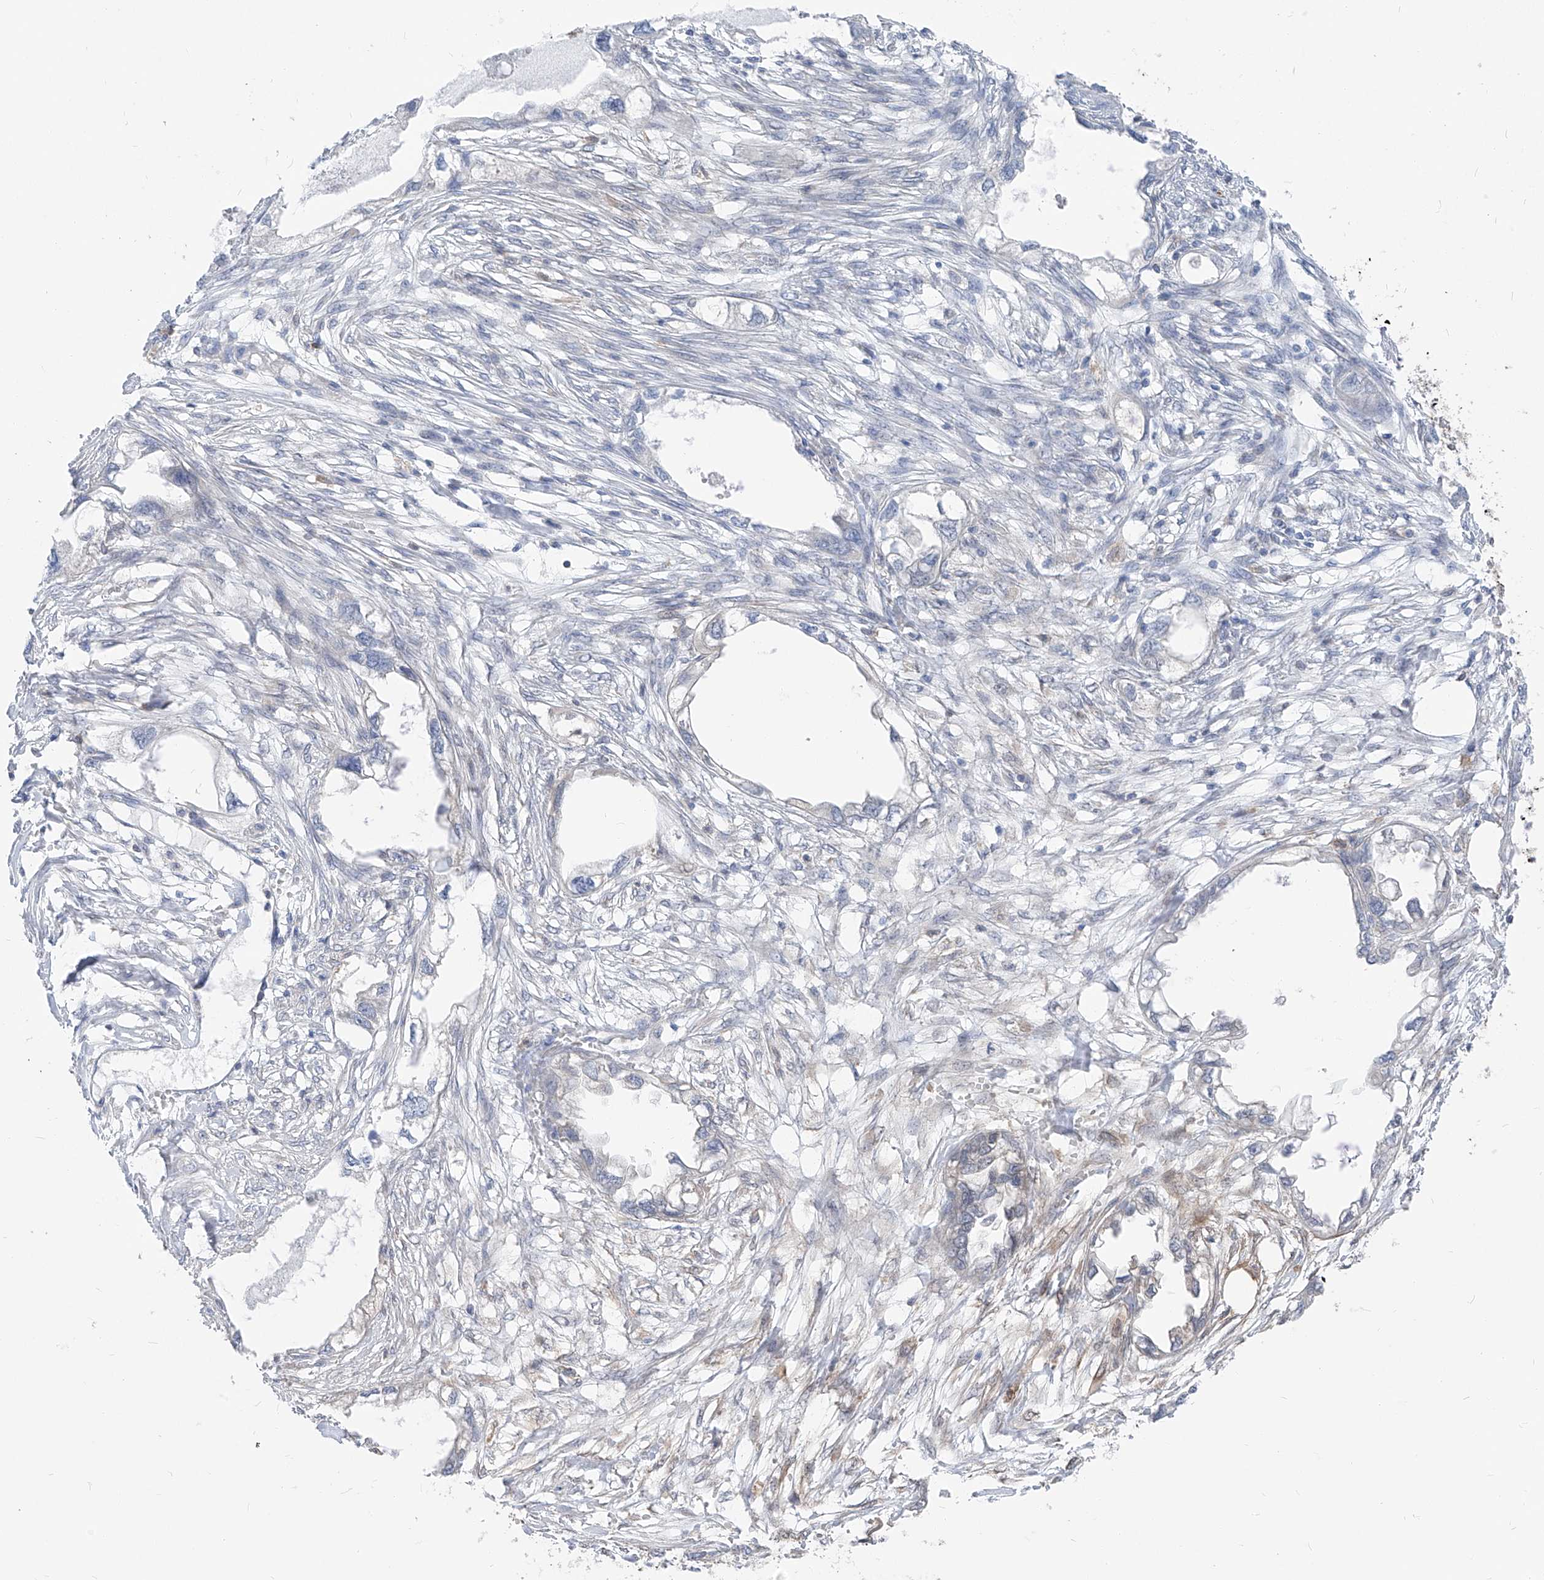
{"staining": {"intensity": "negative", "quantity": "none", "location": "none"}, "tissue": "endometrial cancer", "cell_type": "Tumor cells", "image_type": "cancer", "snomed": [{"axis": "morphology", "description": "Adenocarcinoma, NOS"}, {"axis": "morphology", "description": "Adenocarcinoma, metastatic, NOS"}, {"axis": "topography", "description": "Adipose tissue"}, {"axis": "topography", "description": "Endometrium"}], "caption": "The micrograph displays no staining of tumor cells in endometrial adenocarcinoma.", "gene": "UFL1", "patient": {"sex": "female", "age": 67}}